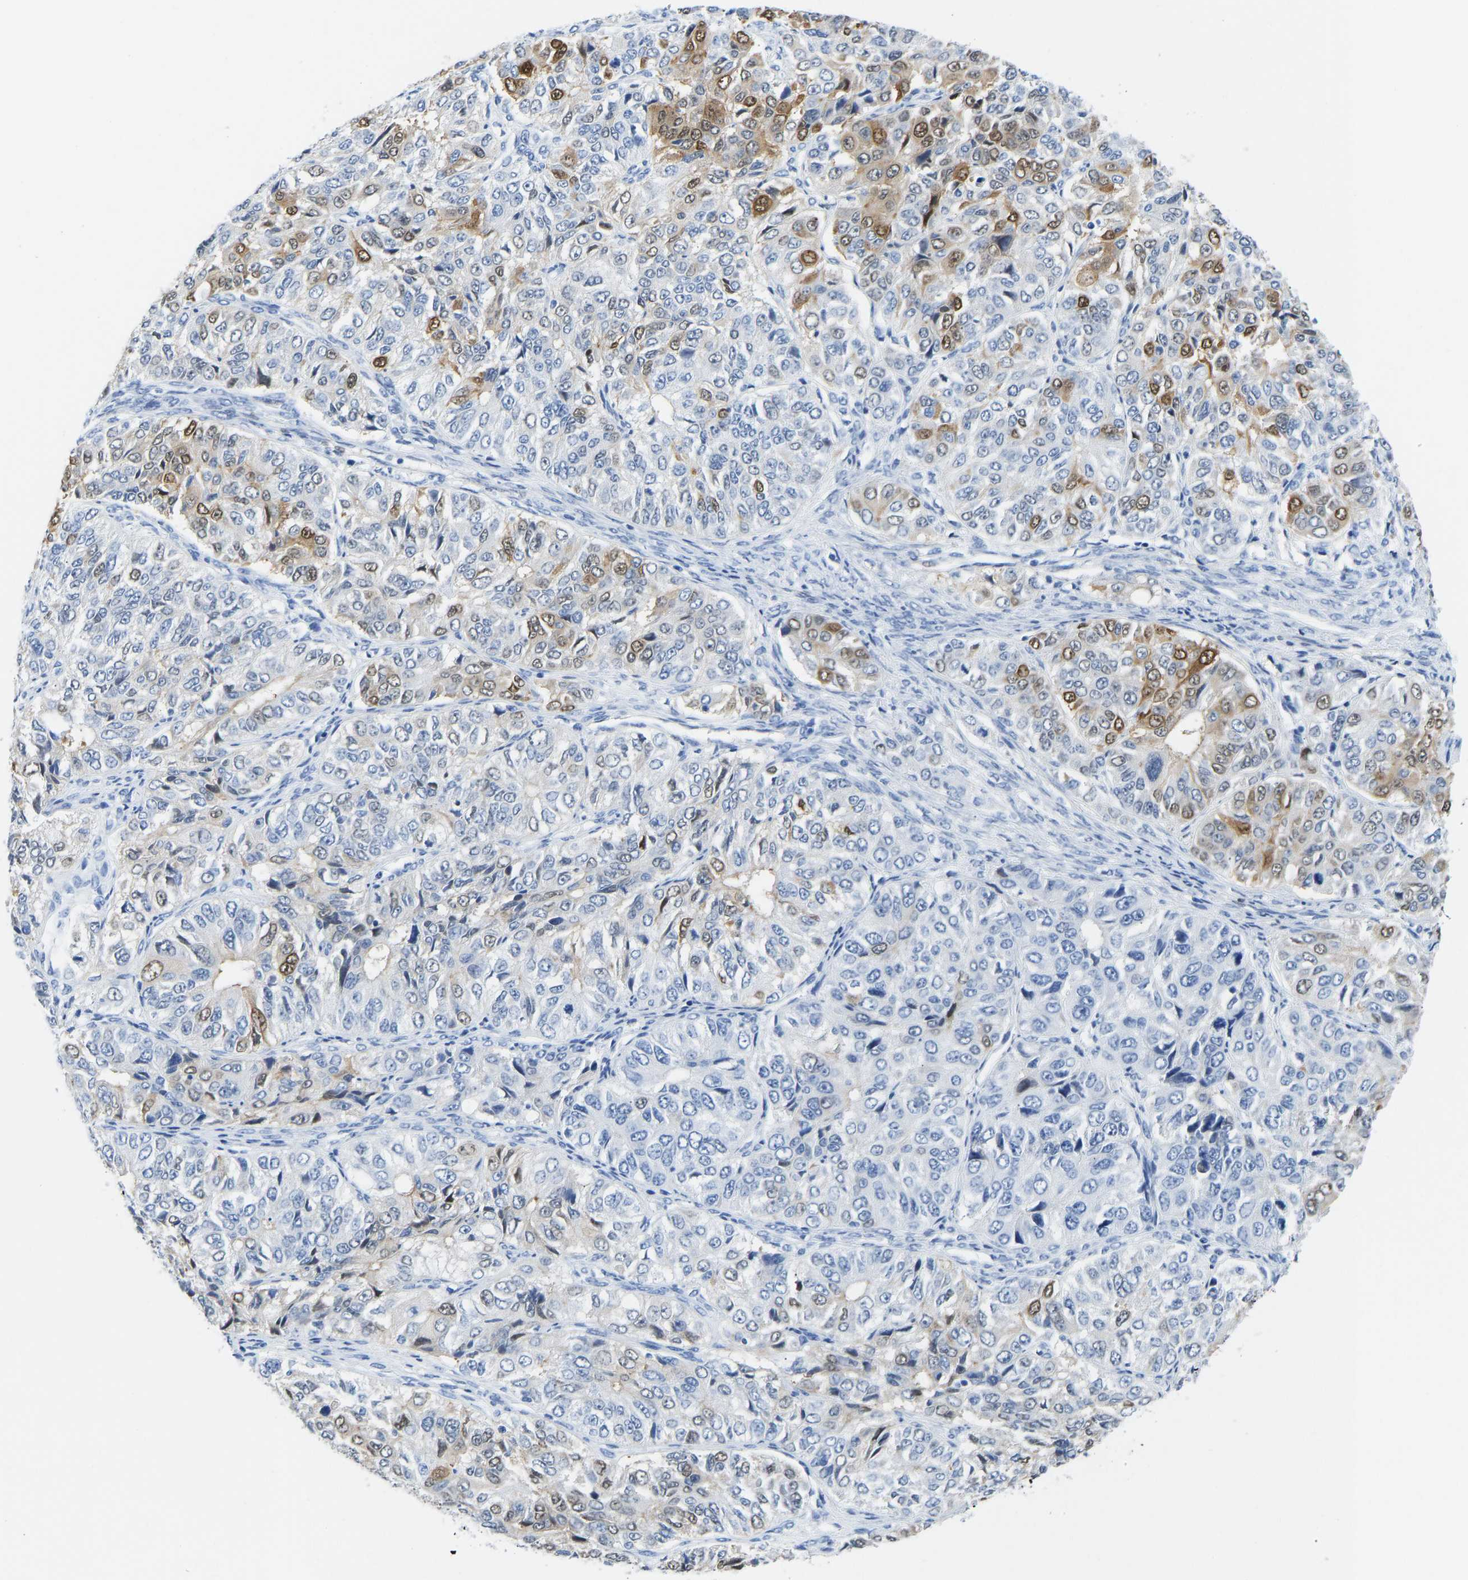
{"staining": {"intensity": "moderate", "quantity": "25%-75%", "location": "cytoplasmic/membranous,nuclear"}, "tissue": "ovarian cancer", "cell_type": "Tumor cells", "image_type": "cancer", "snomed": [{"axis": "morphology", "description": "Carcinoma, endometroid"}, {"axis": "topography", "description": "Ovary"}], "caption": "This image shows immunohistochemistry (IHC) staining of ovarian cancer (endometroid carcinoma), with medium moderate cytoplasmic/membranous and nuclear expression in about 25%-75% of tumor cells.", "gene": "NKAIN3", "patient": {"sex": "female", "age": 51}}